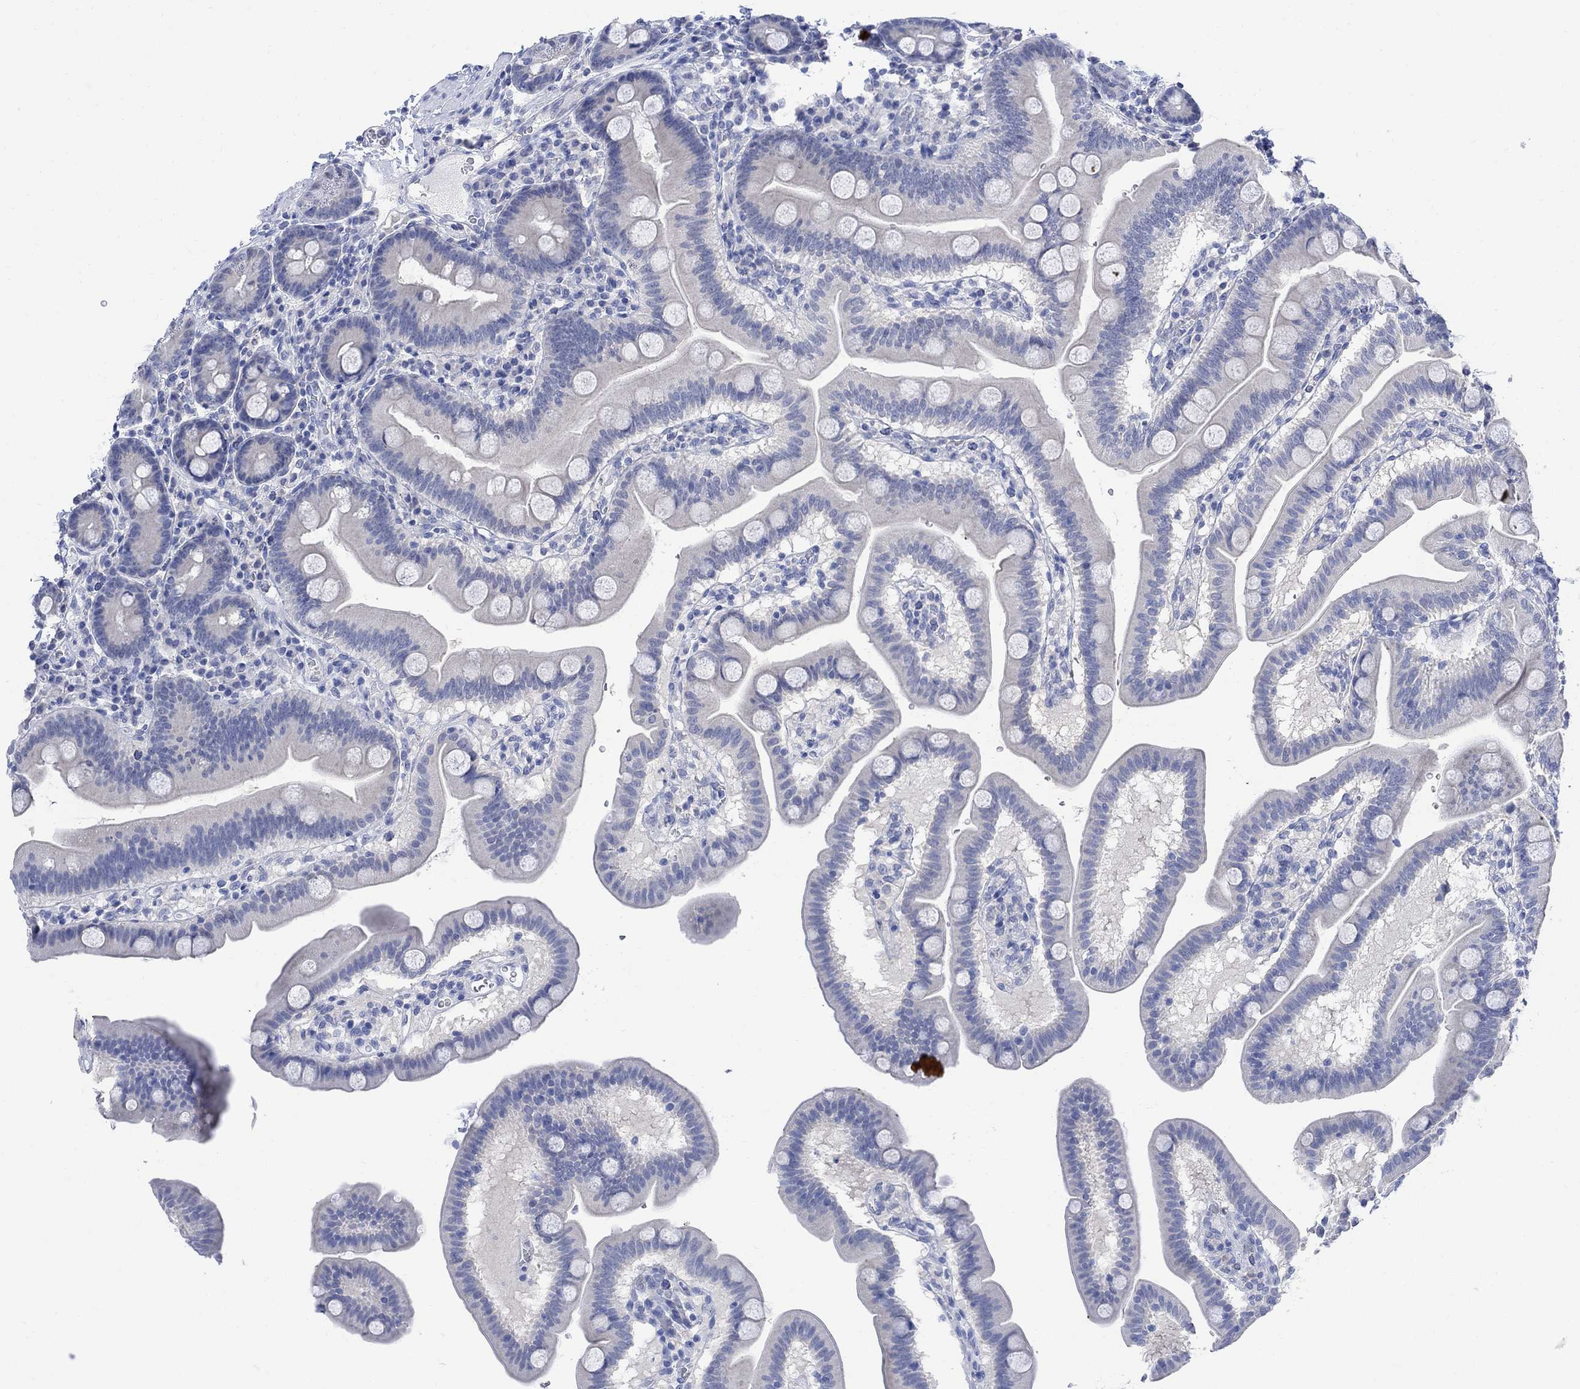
{"staining": {"intensity": "negative", "quantity": "none", "location": "none"}, "tissue": "duodenum", "cell_type": "Glandular cells", "image_type": "normal", "snomed": [{"axis": "morphology", "description": "Normal tissue, NOS"}, {"axis": "topography", "description": "Duodenum"}], "caption": "High magnification brightfield microscopy of benign duodenum stained with DAB (brown) and counterstained with hematoxylin (blue): glandular cells show no significant expression. (Immunohistochemistry (ihc), brightfield microscopy, high magnification).", "gene": "FBP2", "patient": {"sex": "male", "age": 59}}